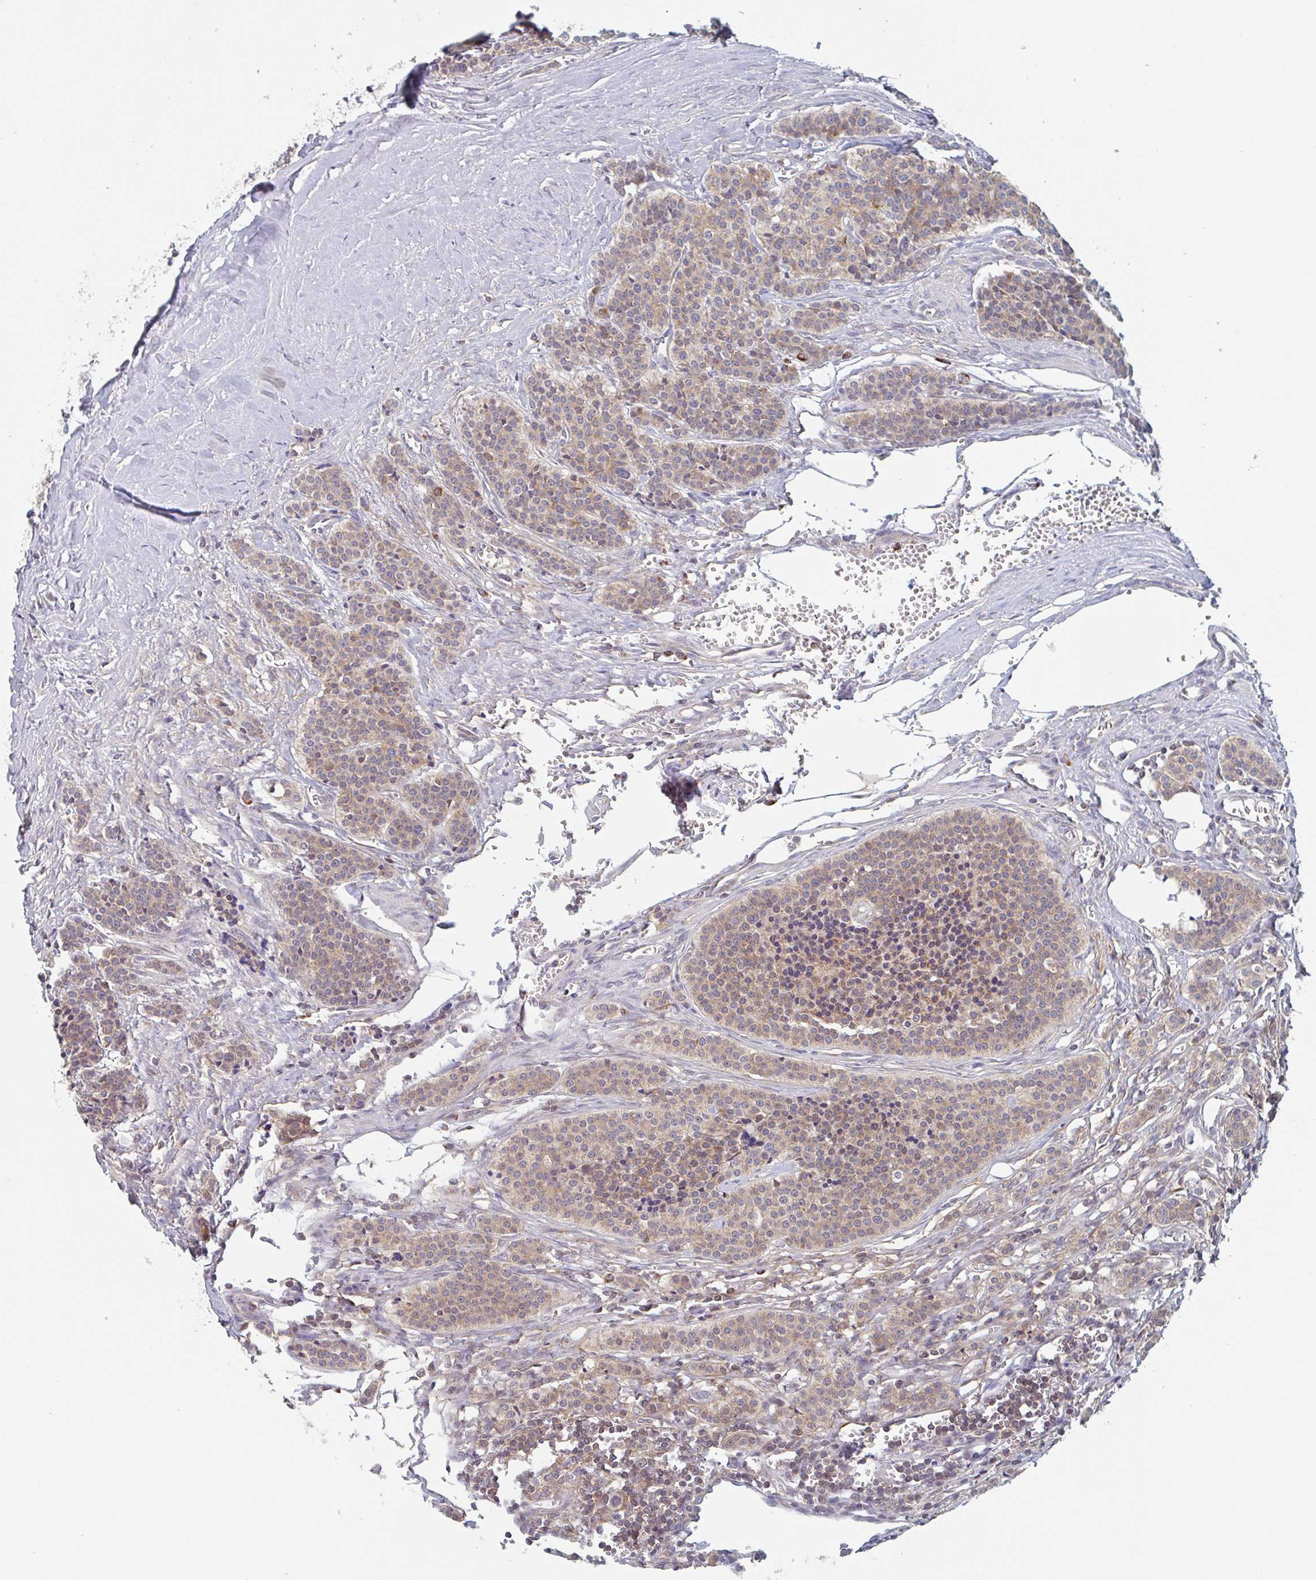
{"staining": {"intensity": "weak", "quantity": ">75%", "location": "cytoplasmic/membranous"}, "tissue": "carcinoid", "cell_type": "Tumor cells", "image_type": "cancer", "snomed": [{"axis": "morphology", "description": "Carcinoid, malignant, NOS"}, {"axis": "topography", "description": "Small intestine"}], "caption": "A photomicrograph of carcinoid stained for a protein exhibits weak cytoplasmic/membranous brown staining in tumor cells. The staining was performed using DAB (3,3'-diaminobenzidine) to visualize the protein expression in brown, while the nuclei were stained in blue with hematoxylin (Magnification: 20x).", "gene": "SURF1", "patient": {"sex": "male", "age": 63}}